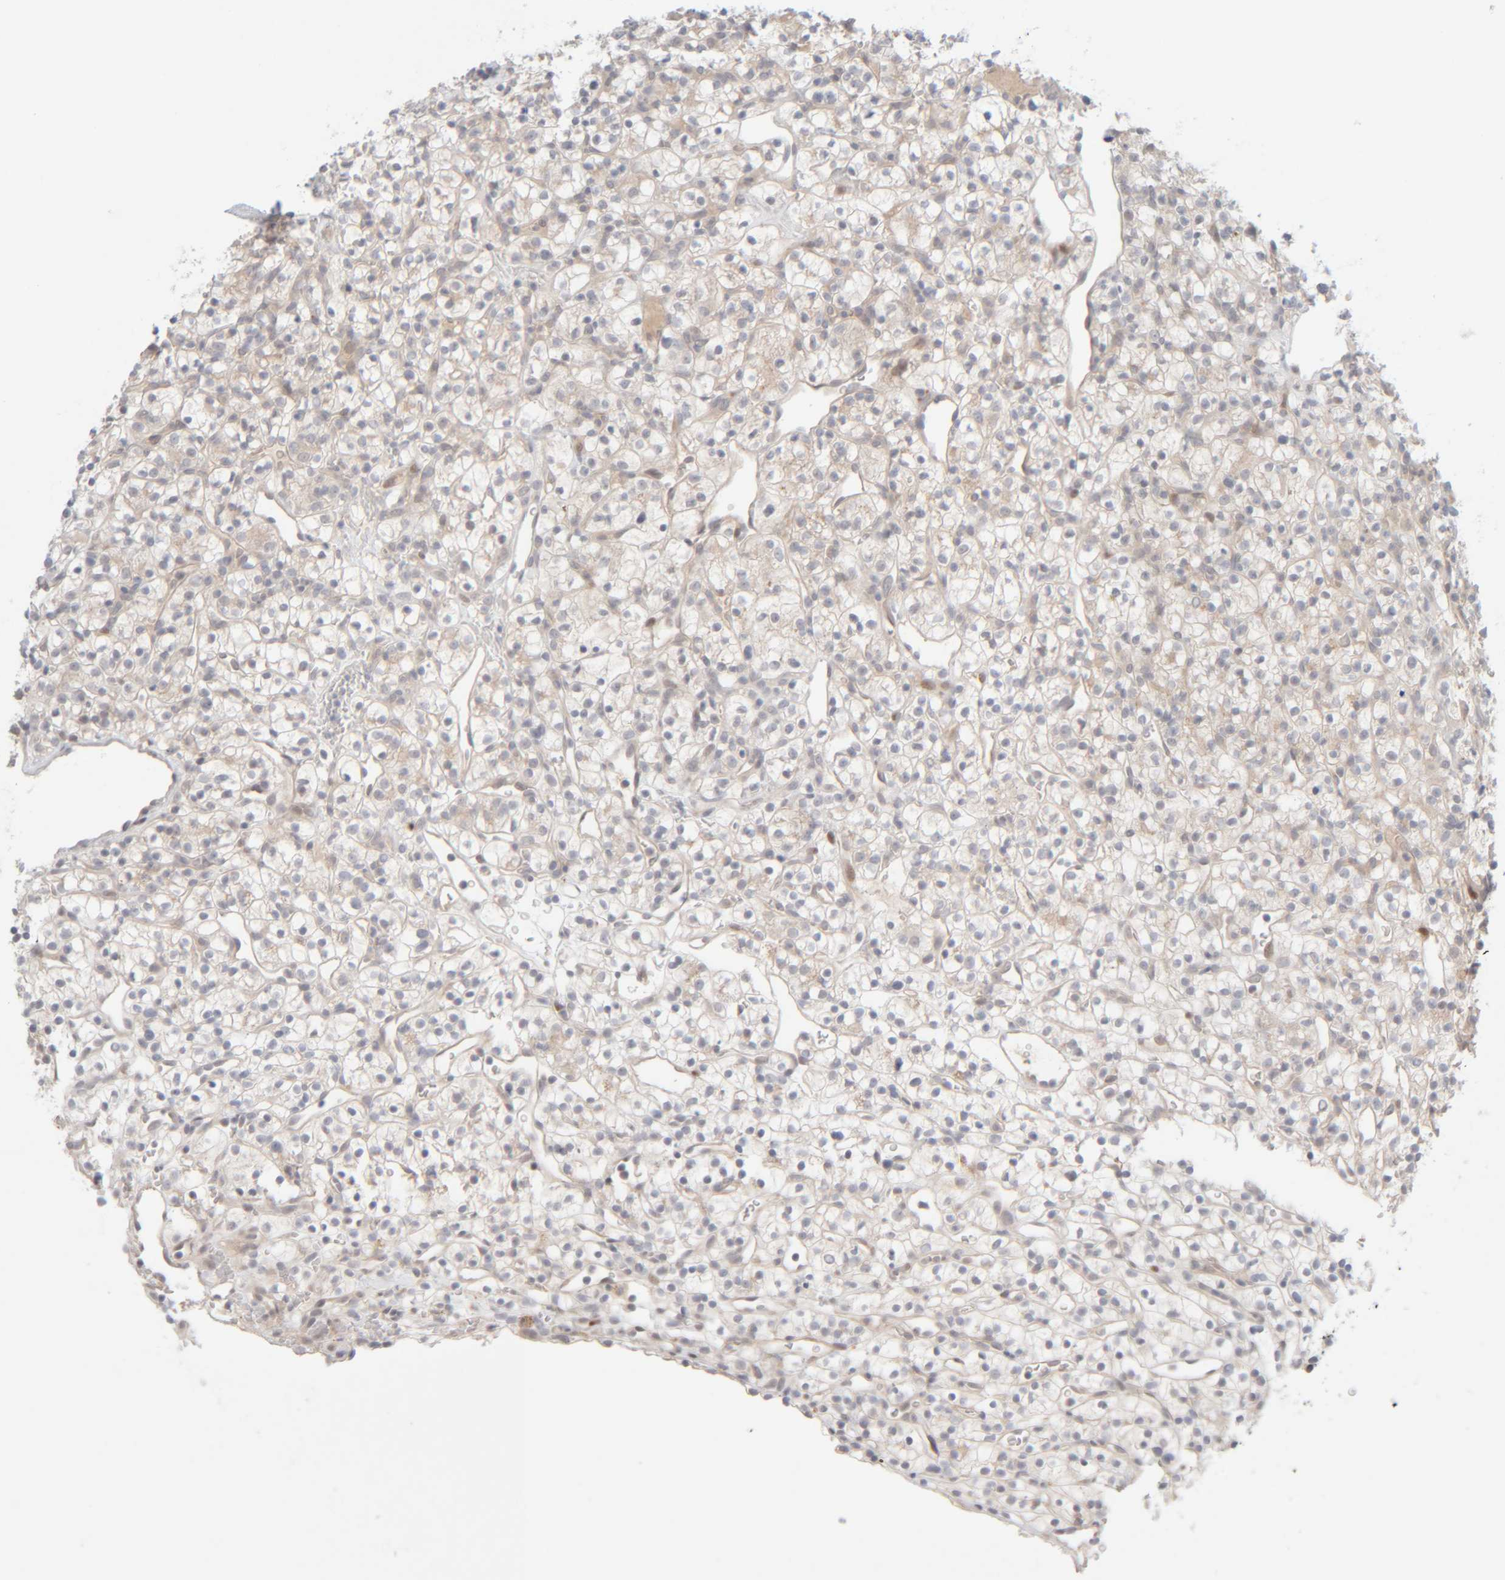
{"staining": {"intensity": "weak", "quantity": "<25%", "location": "cytoplasmic/membranous"}, "tissue": "renal cancer", "cell_type": "Tumor cells", "image_type": "cancer", "snomed": [{"axis": "morphology", "description": "Adenocarcinoma, NOS"}, {"axis": "topography", "description": "Kidney"}], "caption": "Immunohistochemistry (IHC) histopathology image of renal cancer (adenocarcinoma) stained for a protein (brown), which reveals no expression in tumor cells.", "gene": "CHKA", "patient": {"sex": "female", "age": 57}}